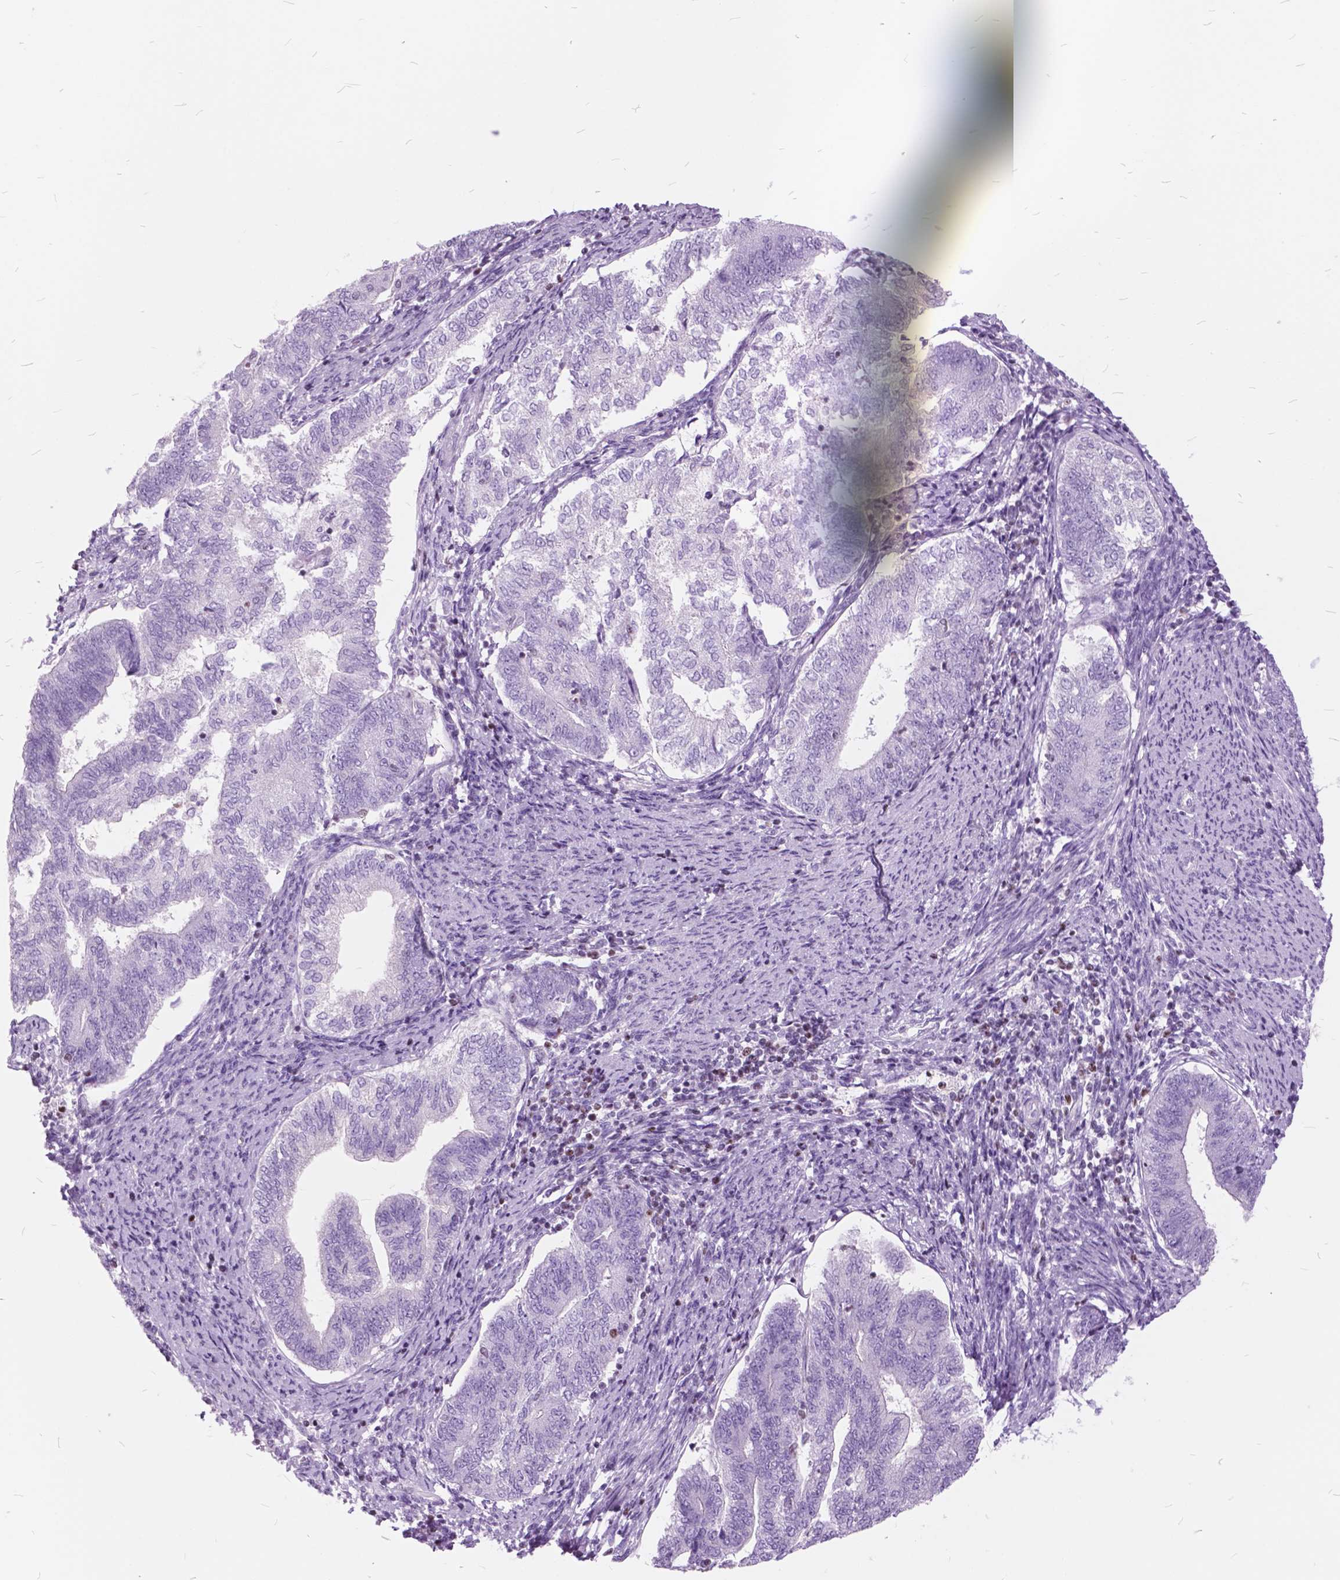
{"staining": {"intensity": "negative", "quantity": "none", "location": "none"}, "tissue": "endometrial cancer", "cell_type": "Tumor cells", "image_type": "cancer", "snomed": [{"axis": "morphology", "description": "Adenocarcinoma, NOS"}, {"axis": "topography", "description": "Endometrium"}], "caption": "DAB immunohistochemical staining of adenocarcinoma (endometrial) displays no significant positivity in tumor cells.", "gene": "SP140", "patient": {"sex": "female", "age": 65}}